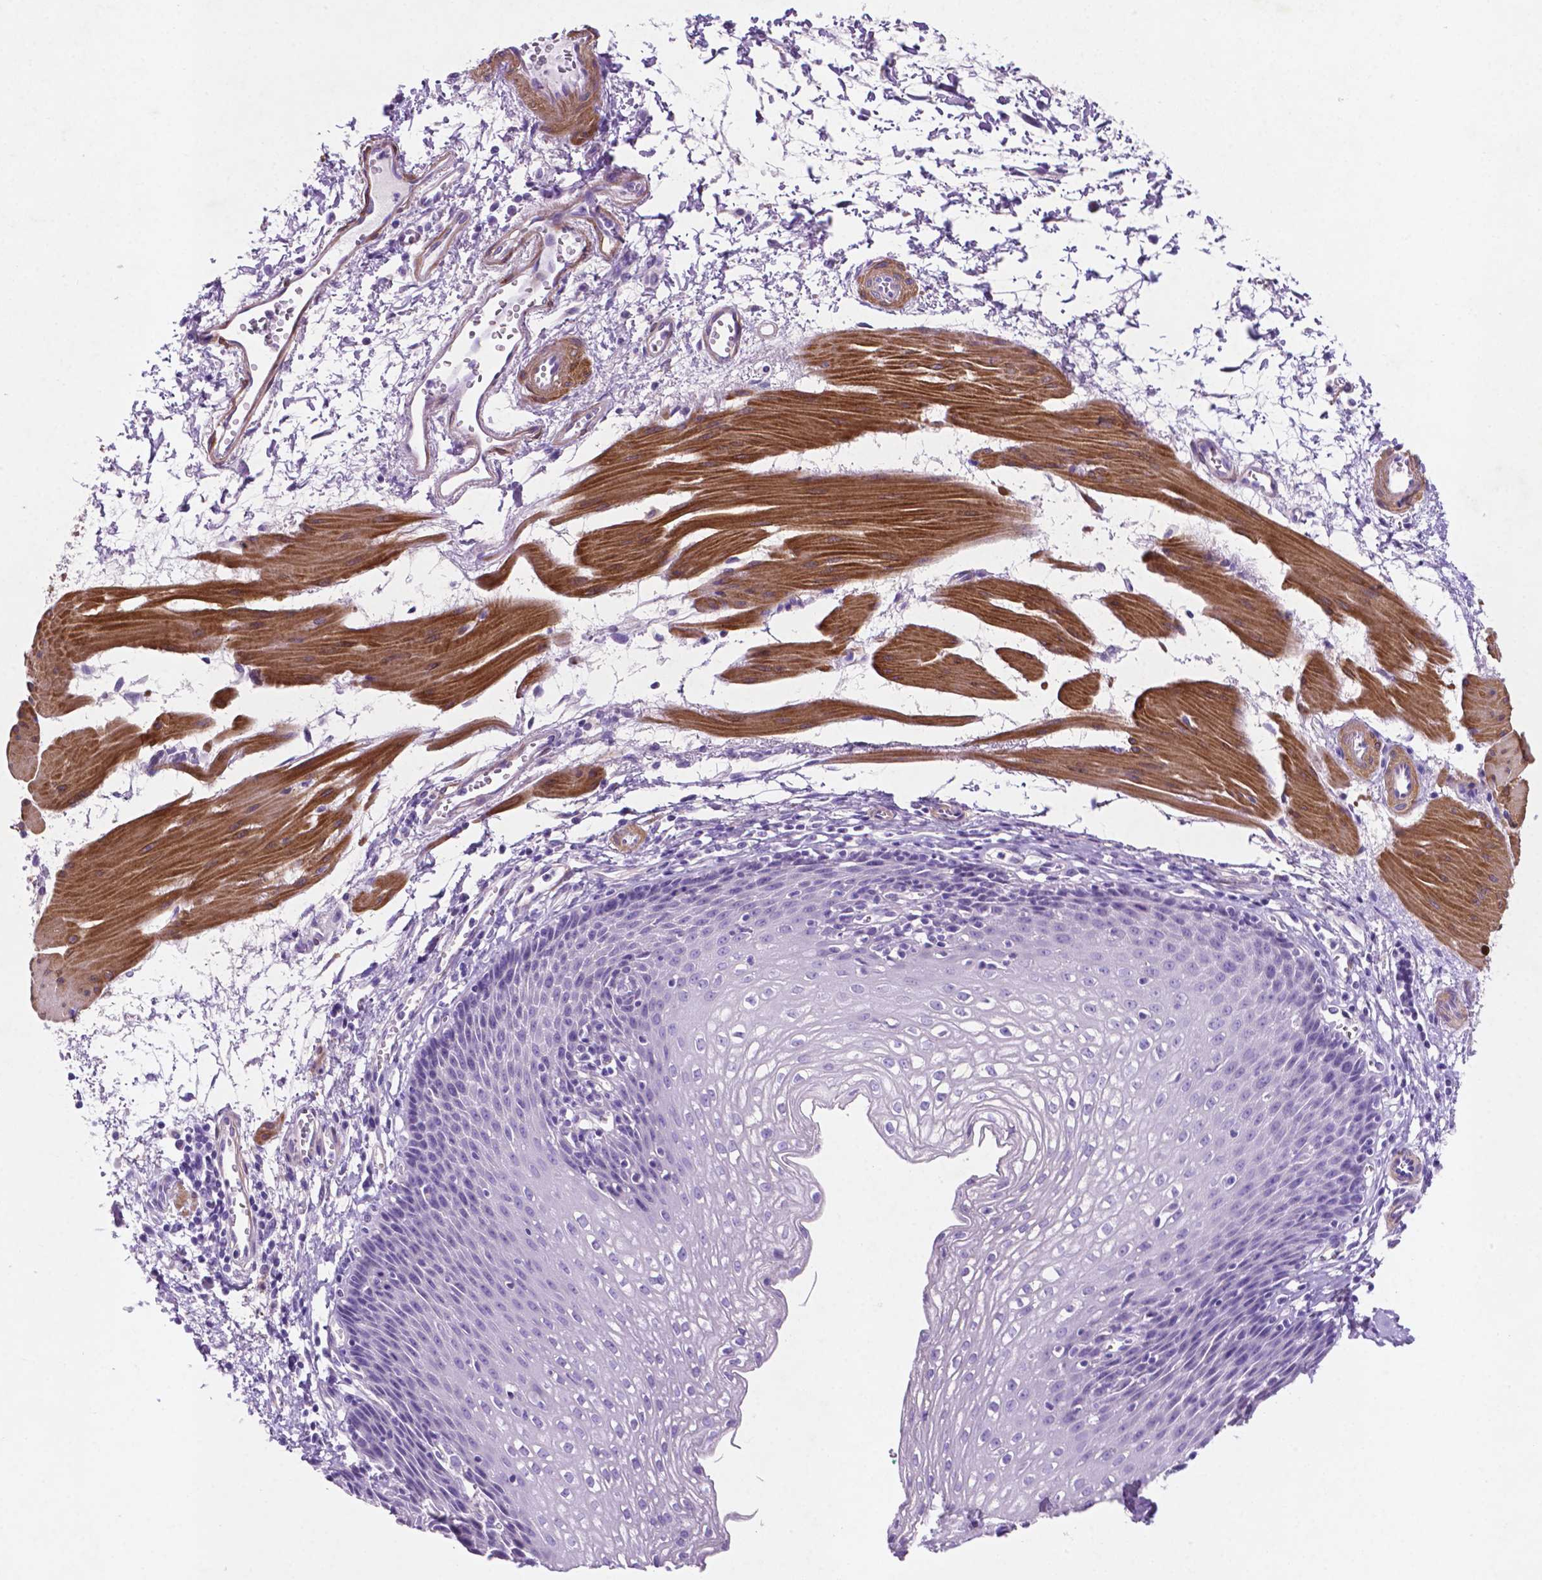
{"staining": {"intensity": "negative", "quantity": "none", "location": "none"}, "tissue": "esophagus", "cell_type": "Squamous epithelial cells", "image_type": "normal", "snomed": [{"axis": "morphology", "description": "Normal tissue, NOS"}, {"axis": "topography", "description": "Esophagus"}], "caption": "Protein analysis of unremarkable esophagus reveals no significant positivity in squamous epithelial cells.", "gene": "ASPG", "patient": {"sex": "female", "age": 64}}